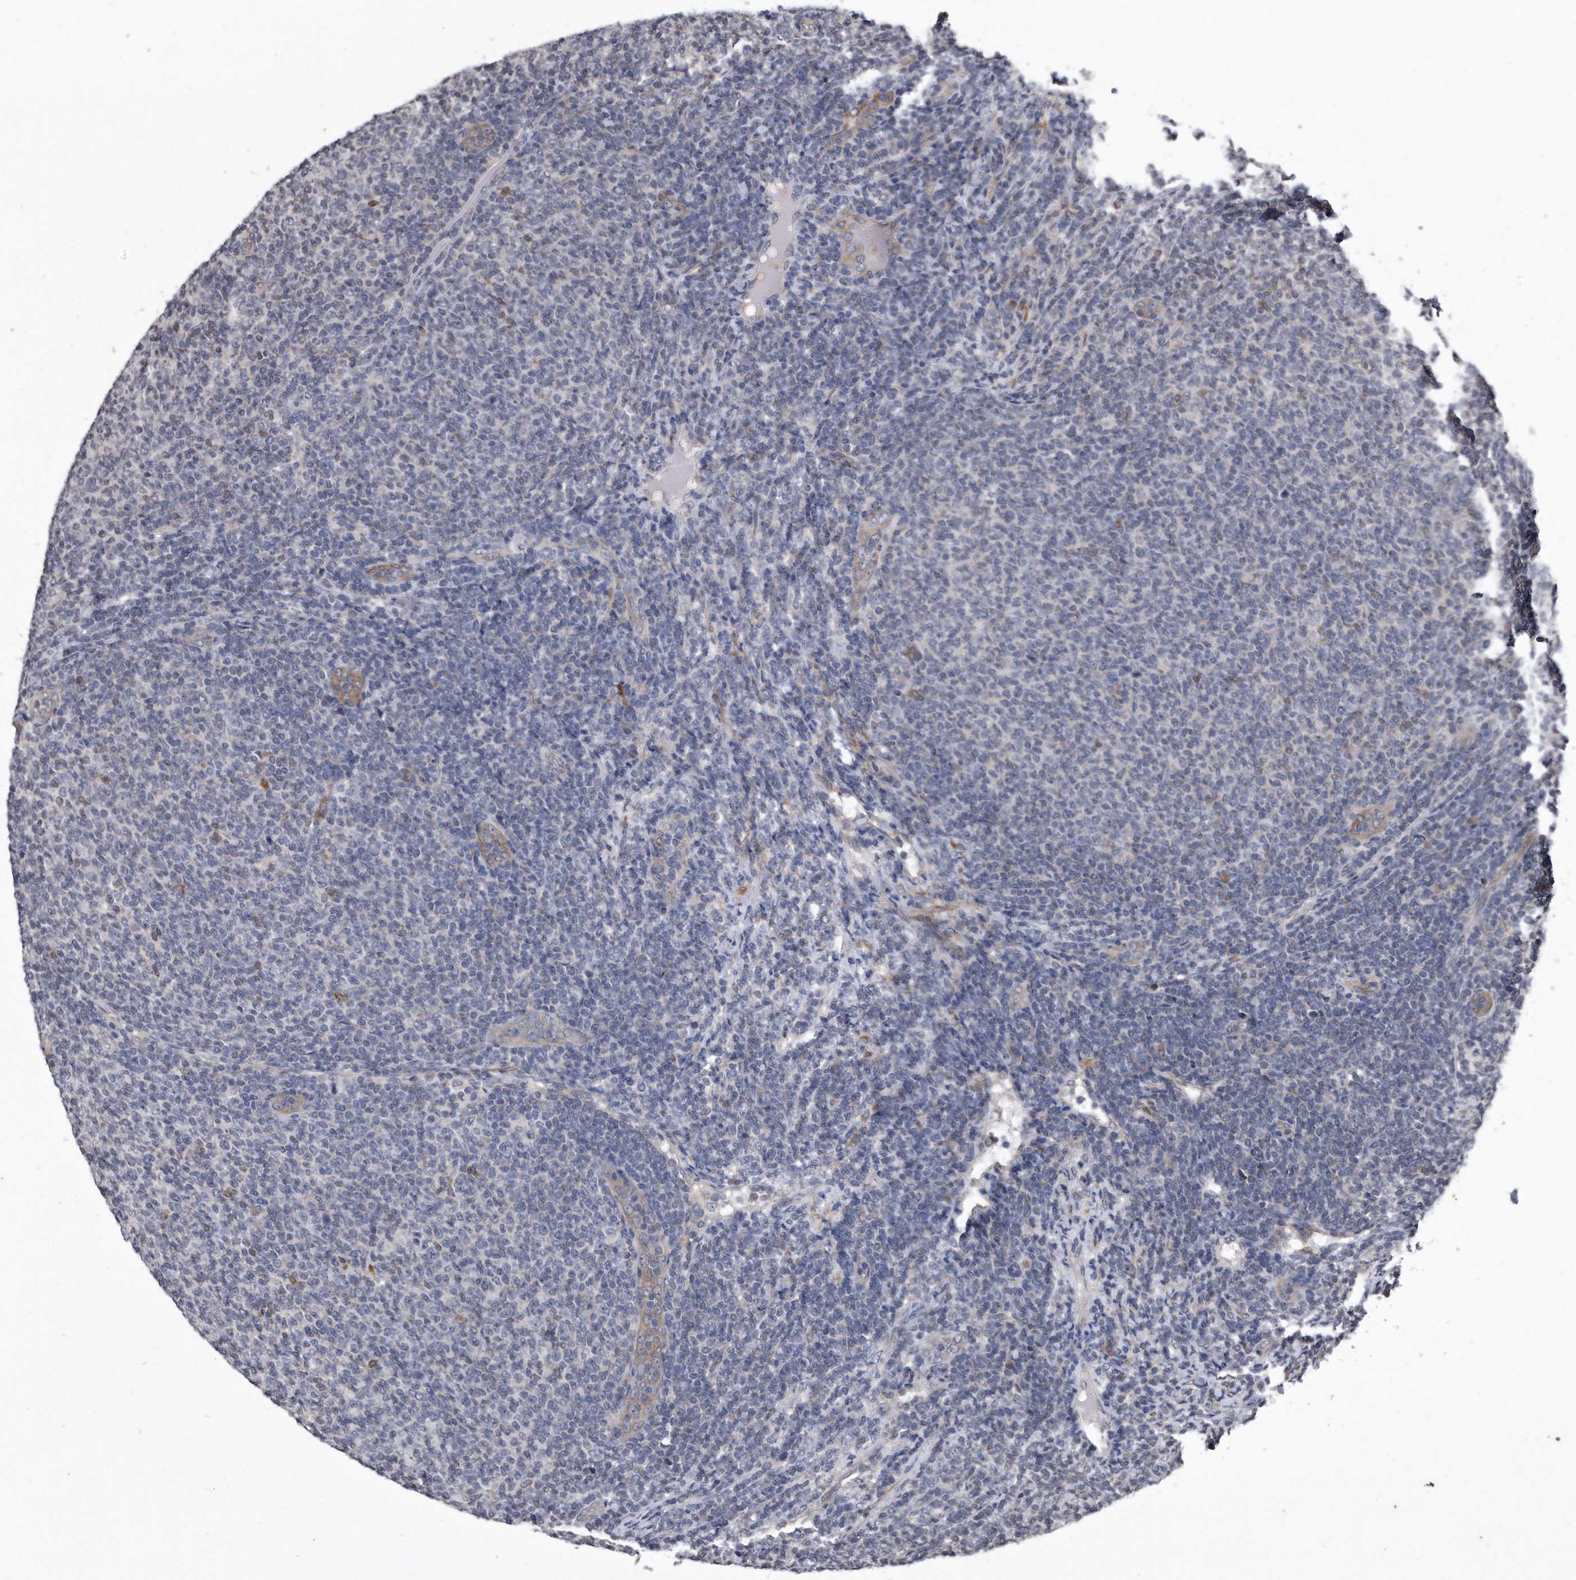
{"staining": {"intensity": "negative", "quantity": "none", "location": "none"}, "tissue": "lymphoma", "cell_type": "Tumor cells", "image_type": "cancer", "snomed": [{"axis": "morphology", "description": "Malignant lymphoma, non-Hodgkin's type, Low grade"}, {"axis": "topography", "description": "Lymph node"}], "caption": "An IHC photomicrograph of lymphoma is shown. There is no staining in tumor cells of lymphoma.", "gene": "DAB1", "patient": {"sex": "male", "age": 66}}